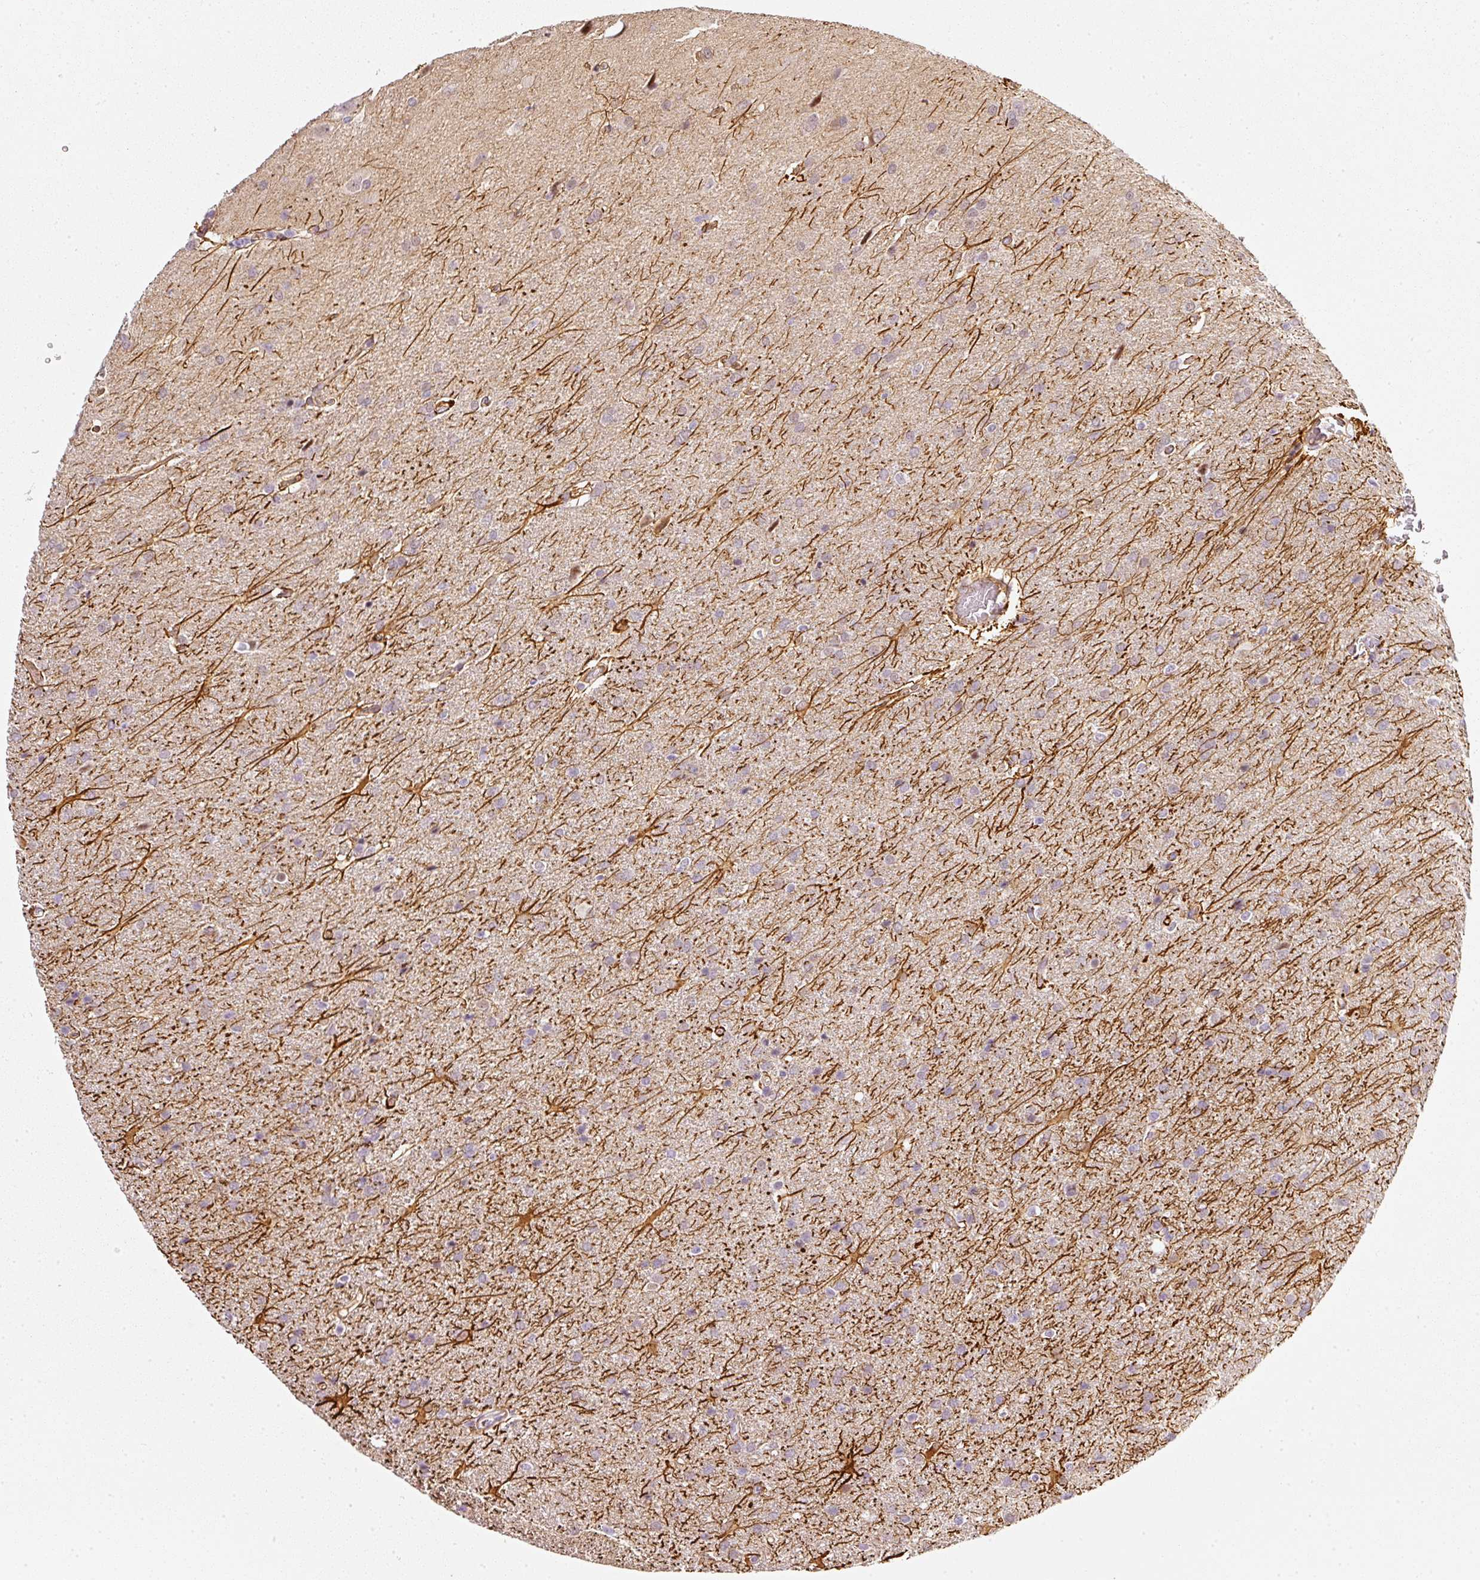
{"staining": {"intensity": "negative", "quantity": "none", "location": "none"}, "tissue": "glioma", "cell_type": "Tumor cells", "image_type": "cancer", "snomed": [{"axis": "morphology", "description": "Glioma, malignant, High grade"}, {"axis": "topography", "description": "Brain"}], "caption": "High-grade glioma (malignant) was stained to show a protein in brown. There is no significant expression in tumor cells.", "gene": "TOGARAM1", "patient": {"sex": "male", "age": 56}}